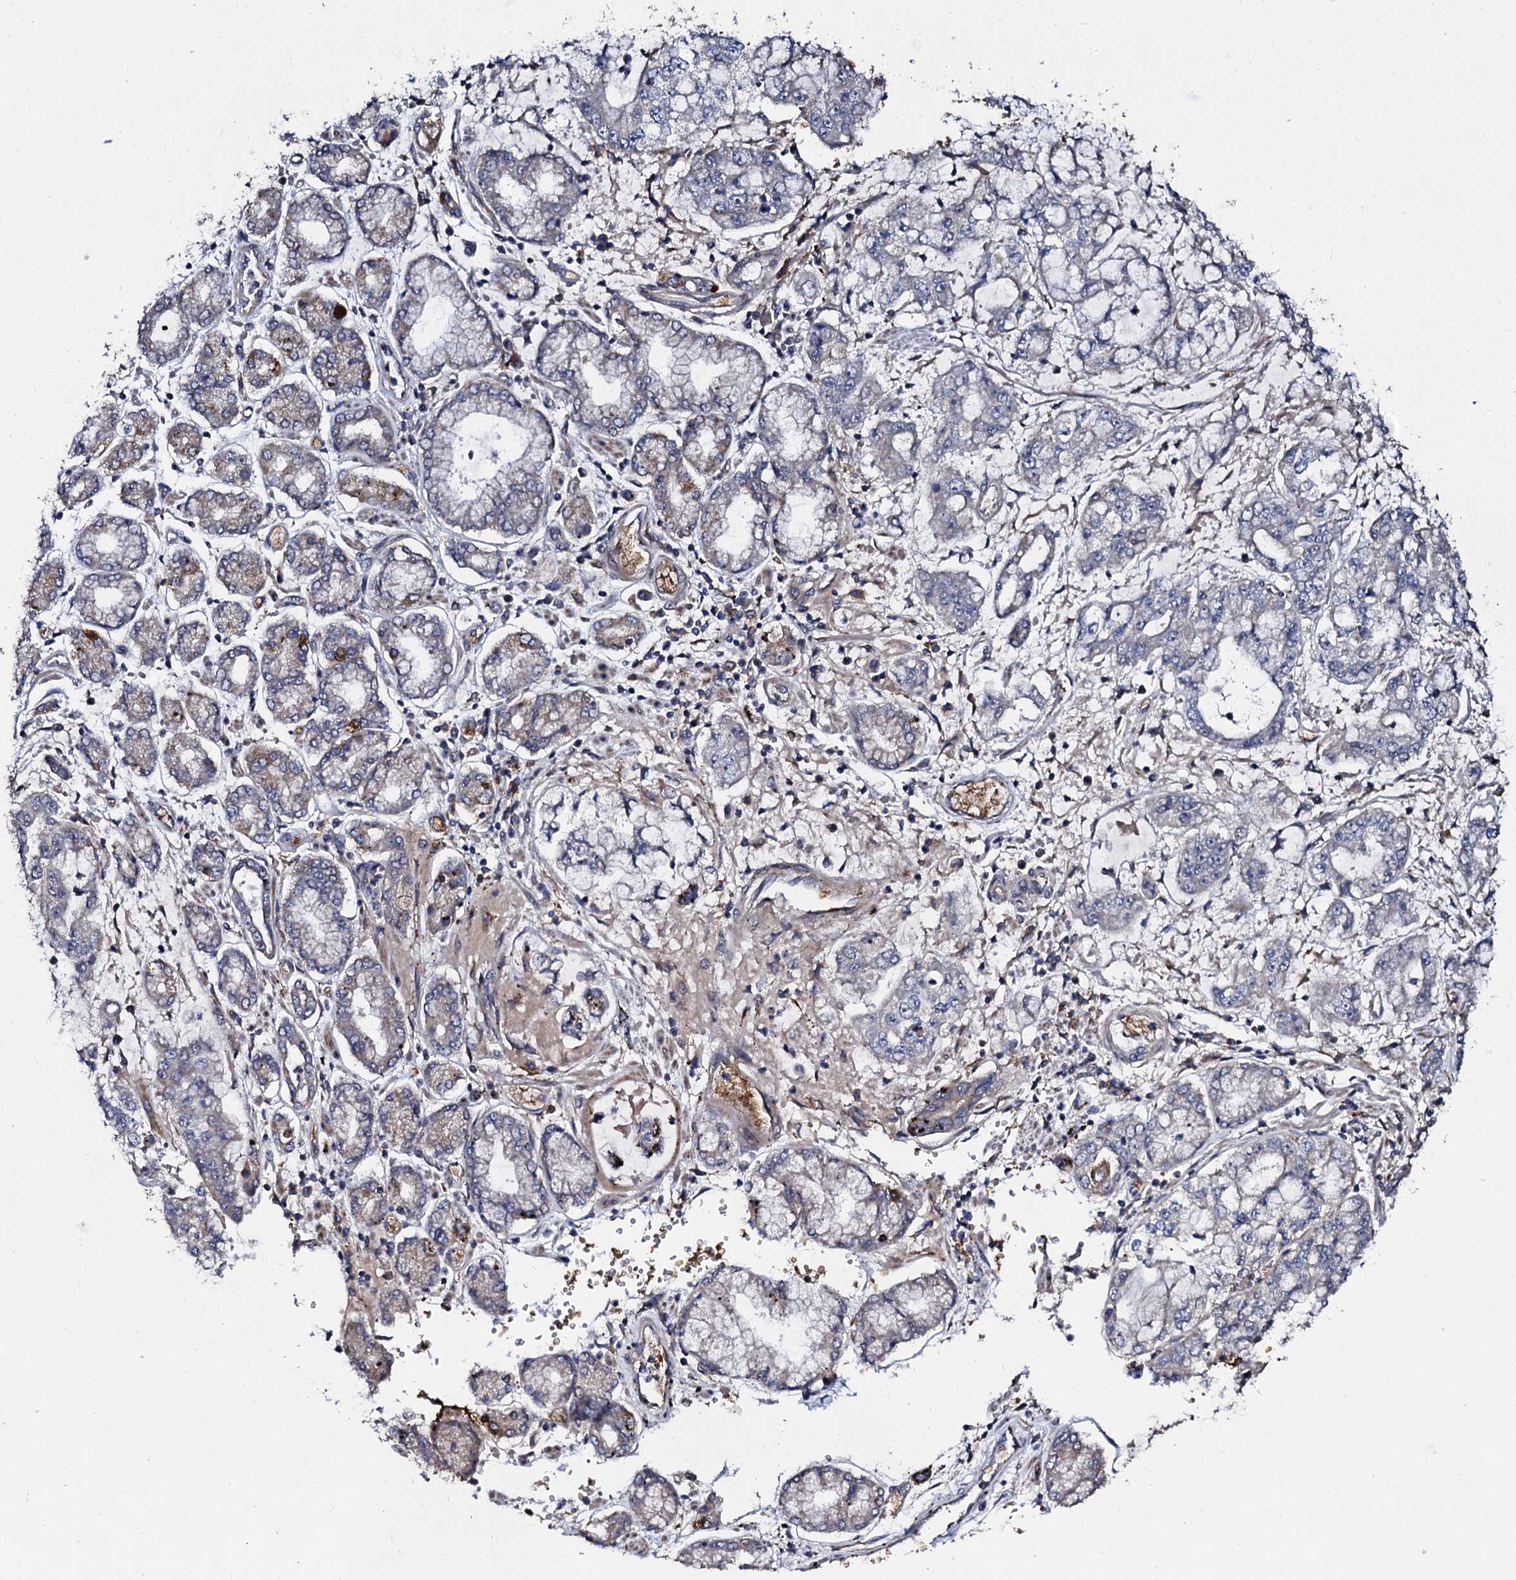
{"staining": {"intensity": "weak", "quantity": "<25%", "location": "cytoplasmic/membranous"}, "tissue": "stomach cancer", "cell_type": "Tumor cells", "image_type": "cancer", "snomed": [{"axis": "morphology", "description": "Adenocarcinoma, NOS"}, {"axis": "topography", "description": "Stomach"}], "caption": "DAB immunohistochemical staining of human adenocarcinoma (stomach) demonstrates no significant positivity in tumor cells.", "gene": "LRRC28", "patient": {"sex": "male", "age": 76}}